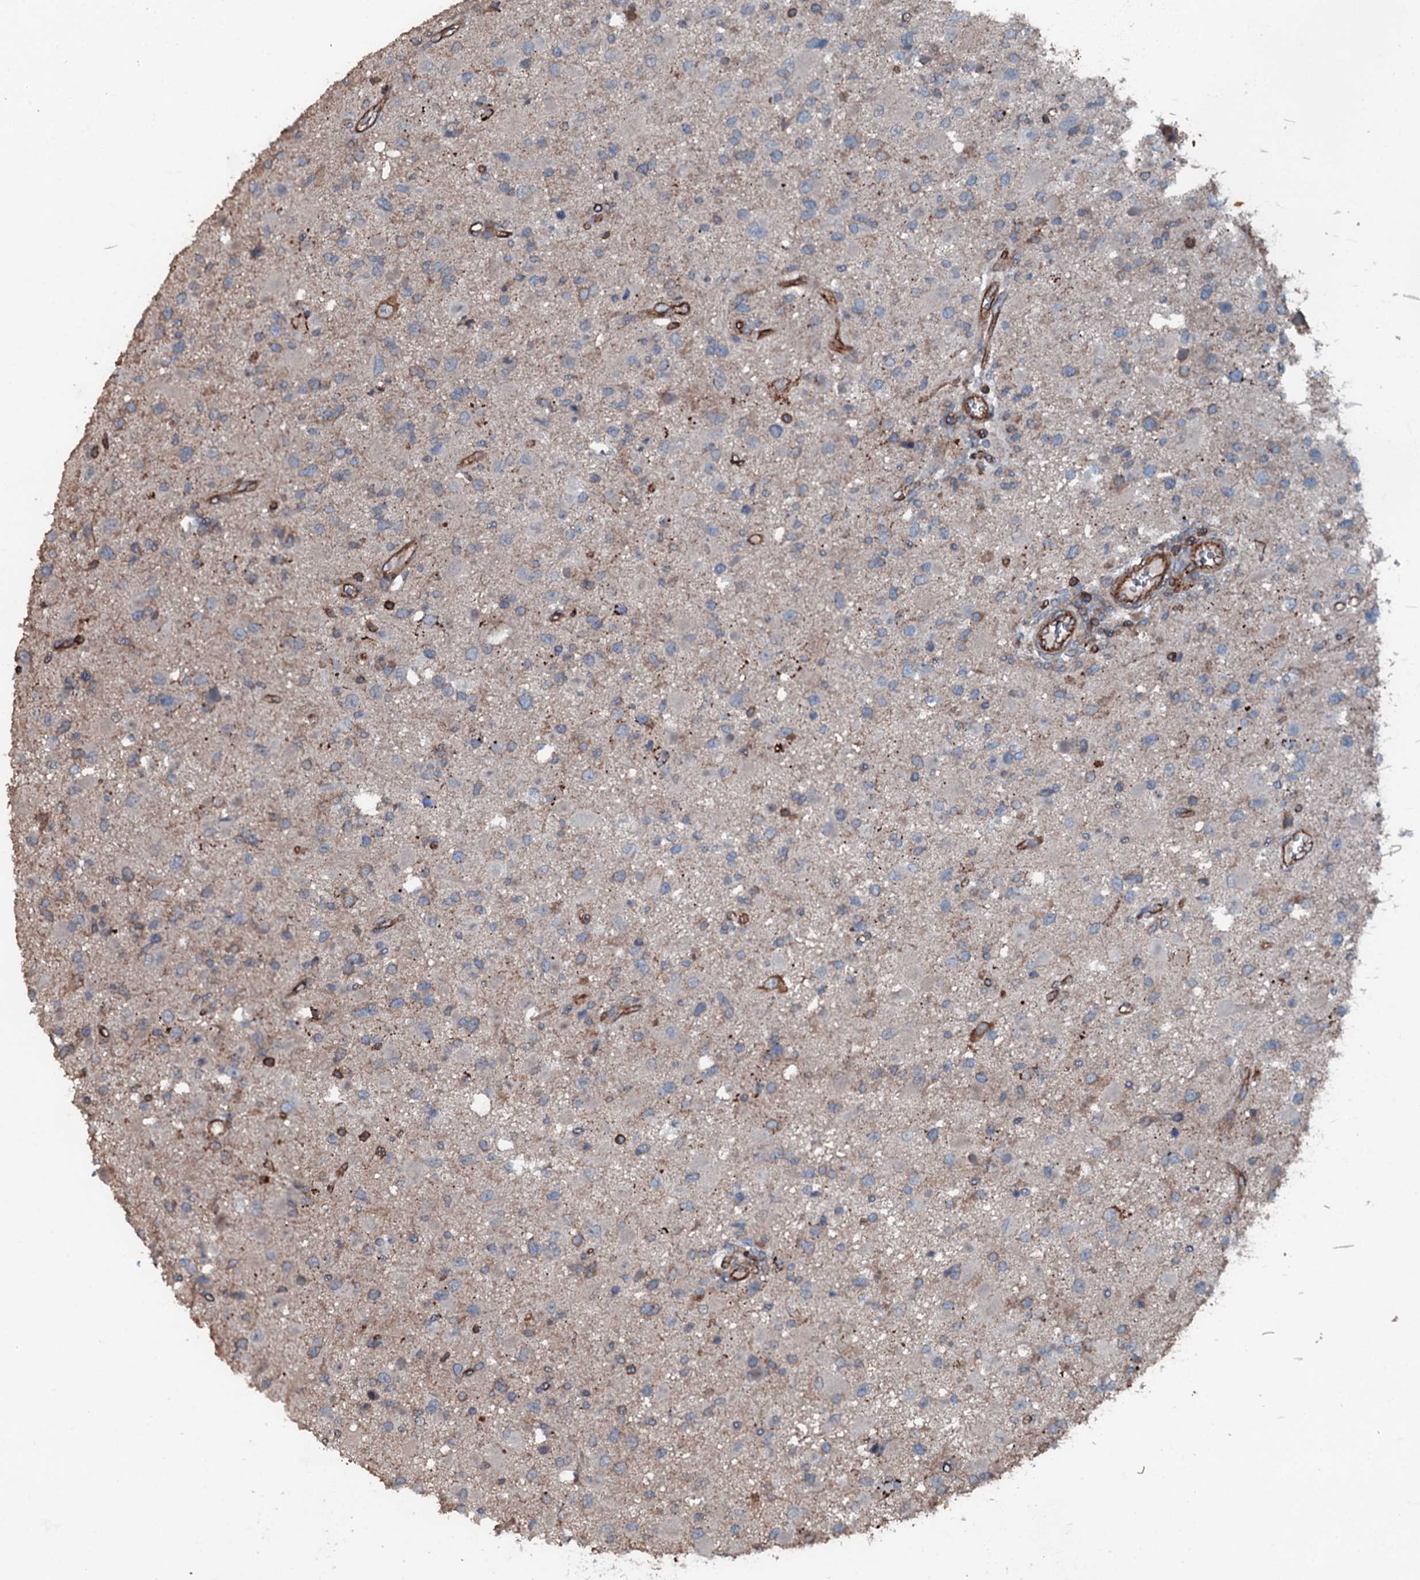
{"staining": {"intensity": "weak", "quantity": "<25%", "location": "cytoplasmic/membranous"}, "tissue": "glioma", "cell_type": "Tumor cells", "image_type": "cancer", "snomed": [{"axis": "morphology", "description": "Glioma, malignant, High grade"}, {"axis": "topography", "description": "Brain"}], "caption": "Immunohistochemical staining of glioma exhibits no significant expression in tumor cells.", "gene": "SLC25A38", "patient": {"sex": "male", "age": 53}}